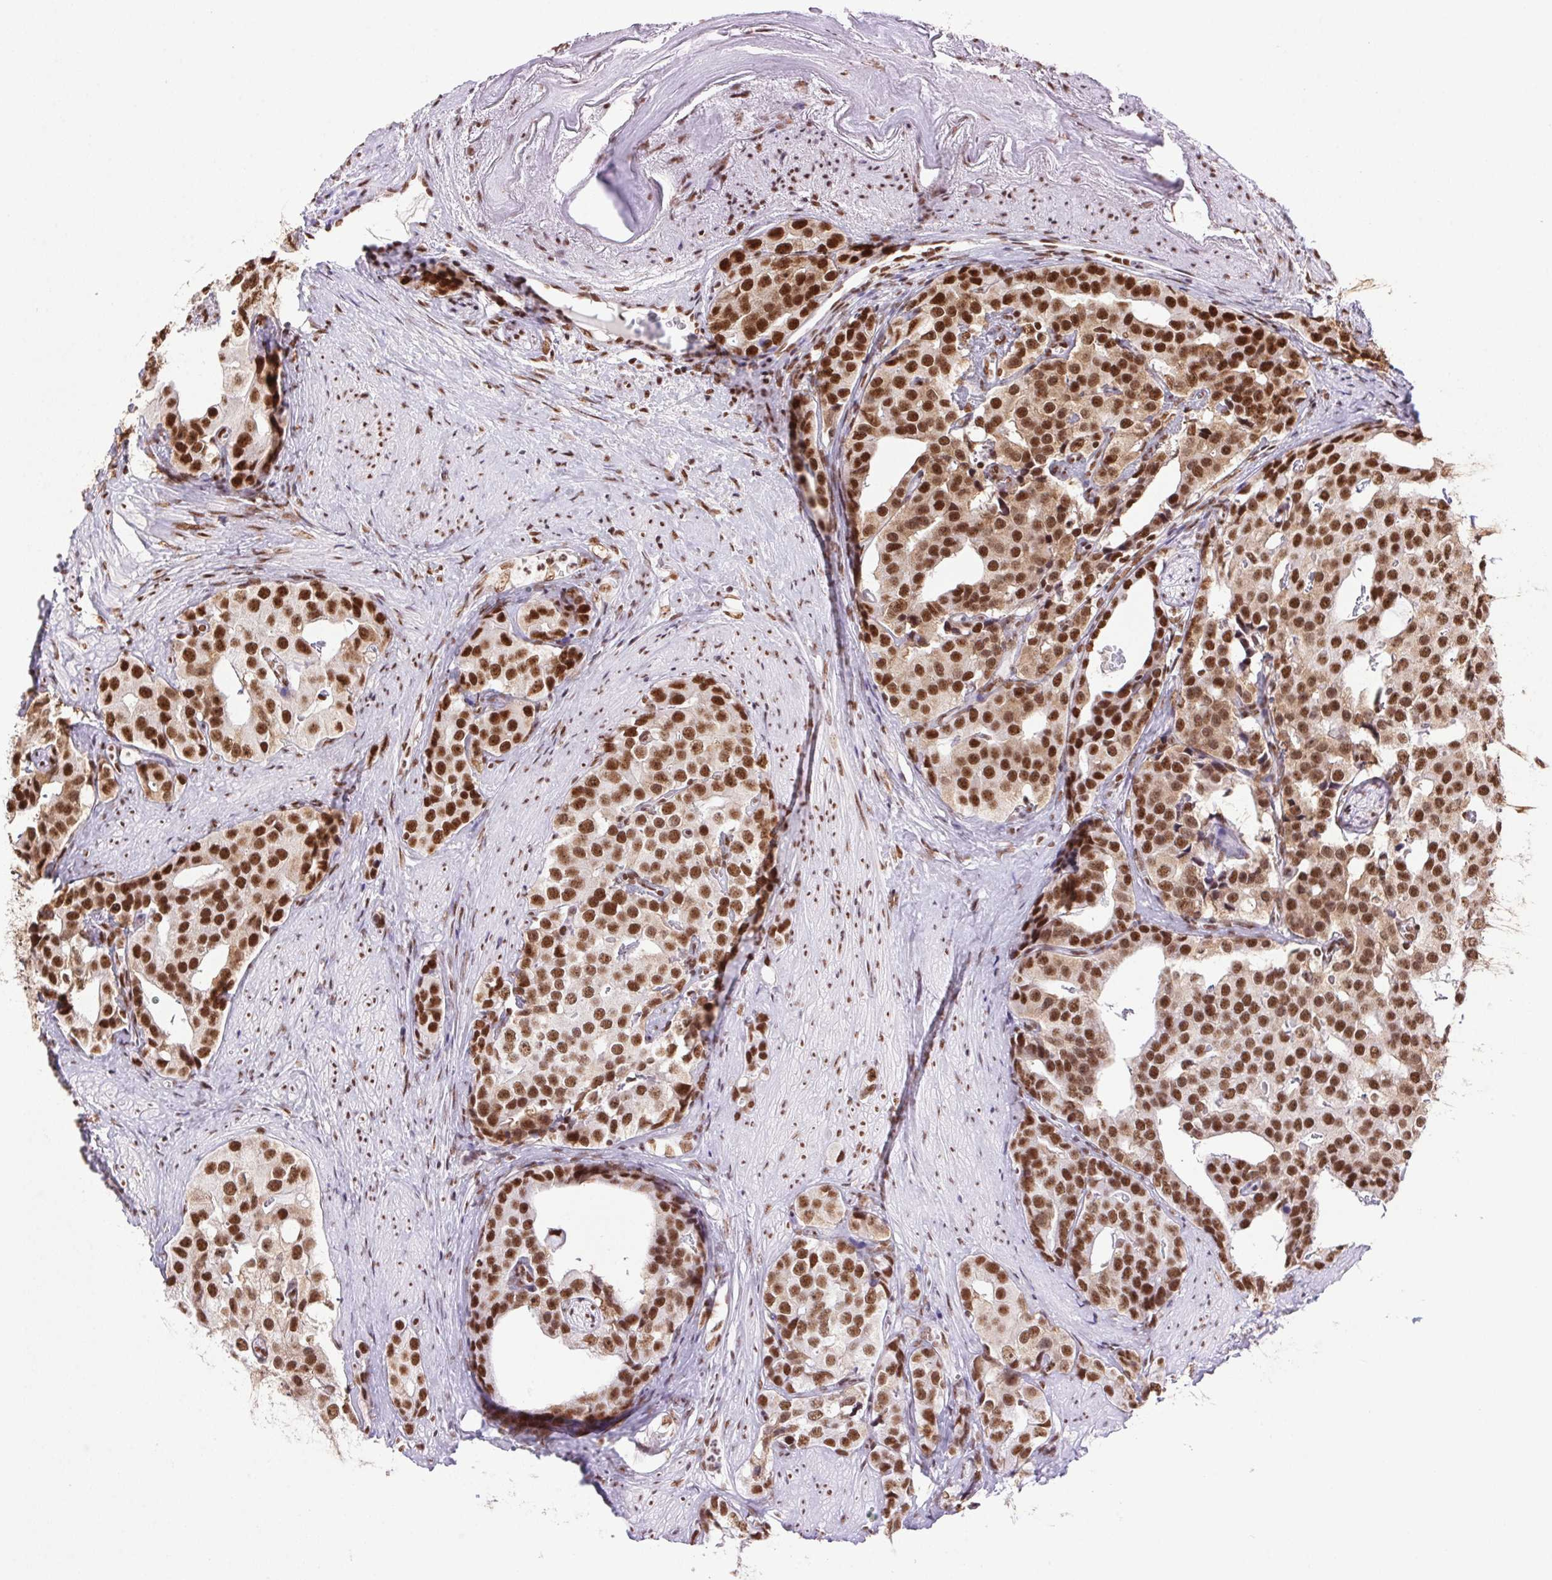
{"staining": {"intensity": "strong", "quantity": ">75%", "location": "nuclear"}, "tissue": "prostate cancer", "cell_type": "Tumor cells", "image_type": "cancer", "snomed": [{"axis": "morphology", "description": "Adenocarcinoma, High grade"}, {"axis": "topography", "description": "Prostate"}], "caption": "Brown immunohistochemical staining in human prostate cancer demonstrates strong nuclear staining in approximately >75% of tumor cells.", "gene": "ZNF207", "patient": {"sex": "male", "age": 71}}